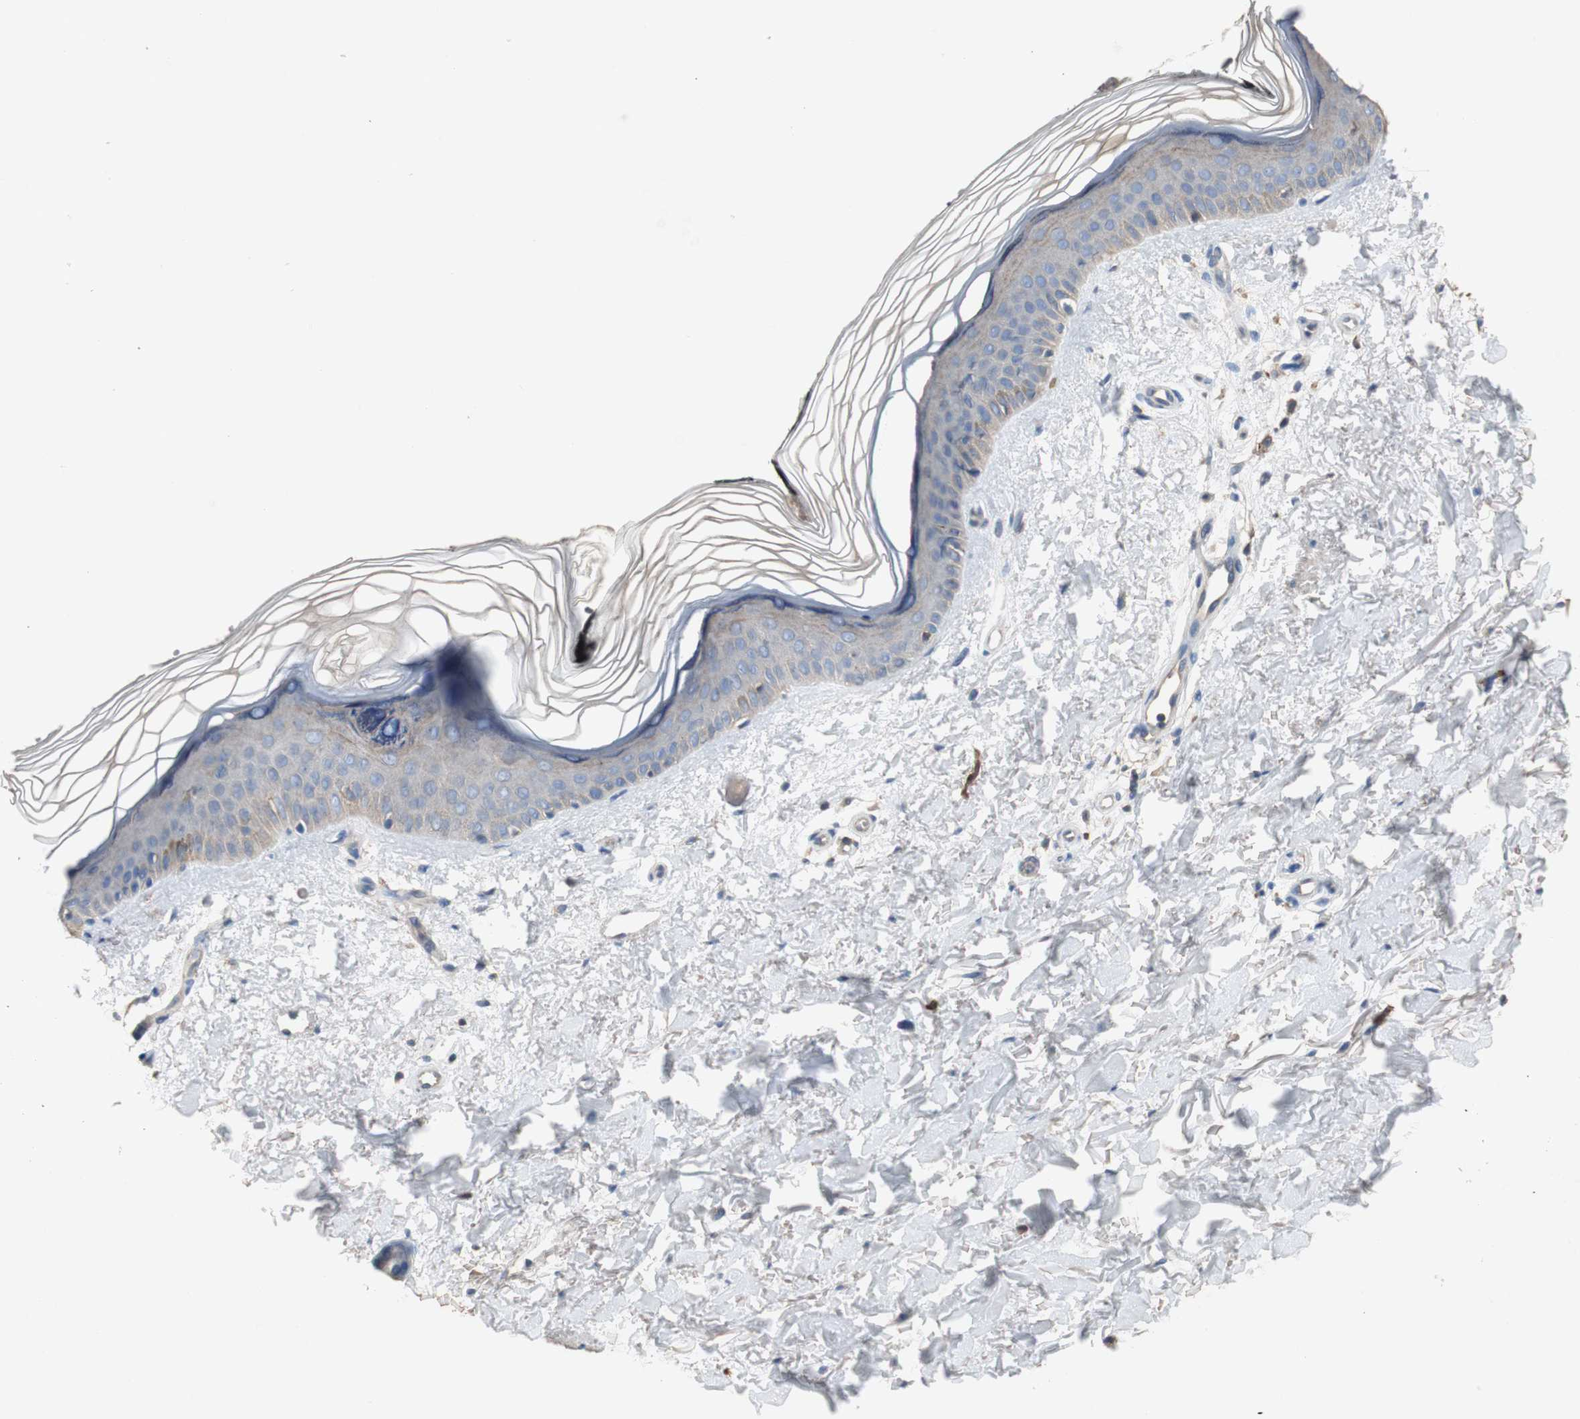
{"staining": {"intensity": "negative", "quantity": "none", "location": "none"}, "tissue": "skin", "cell_type": "Fibroblasts", "image_type": "normal", "snomed": [{"axis": "morphology", "description": "Normal tissue, NOS"}, {"axis": "topography", "description": "Skin"}], "caption": "Immunohistochemistry of normal skin displays no staining in fibroblasts. (Immunohistochemistry, brightfield microscopy, high magnification).", "gene": "TNFRSF14", "patient": {"sex": "female", "age": 19}}